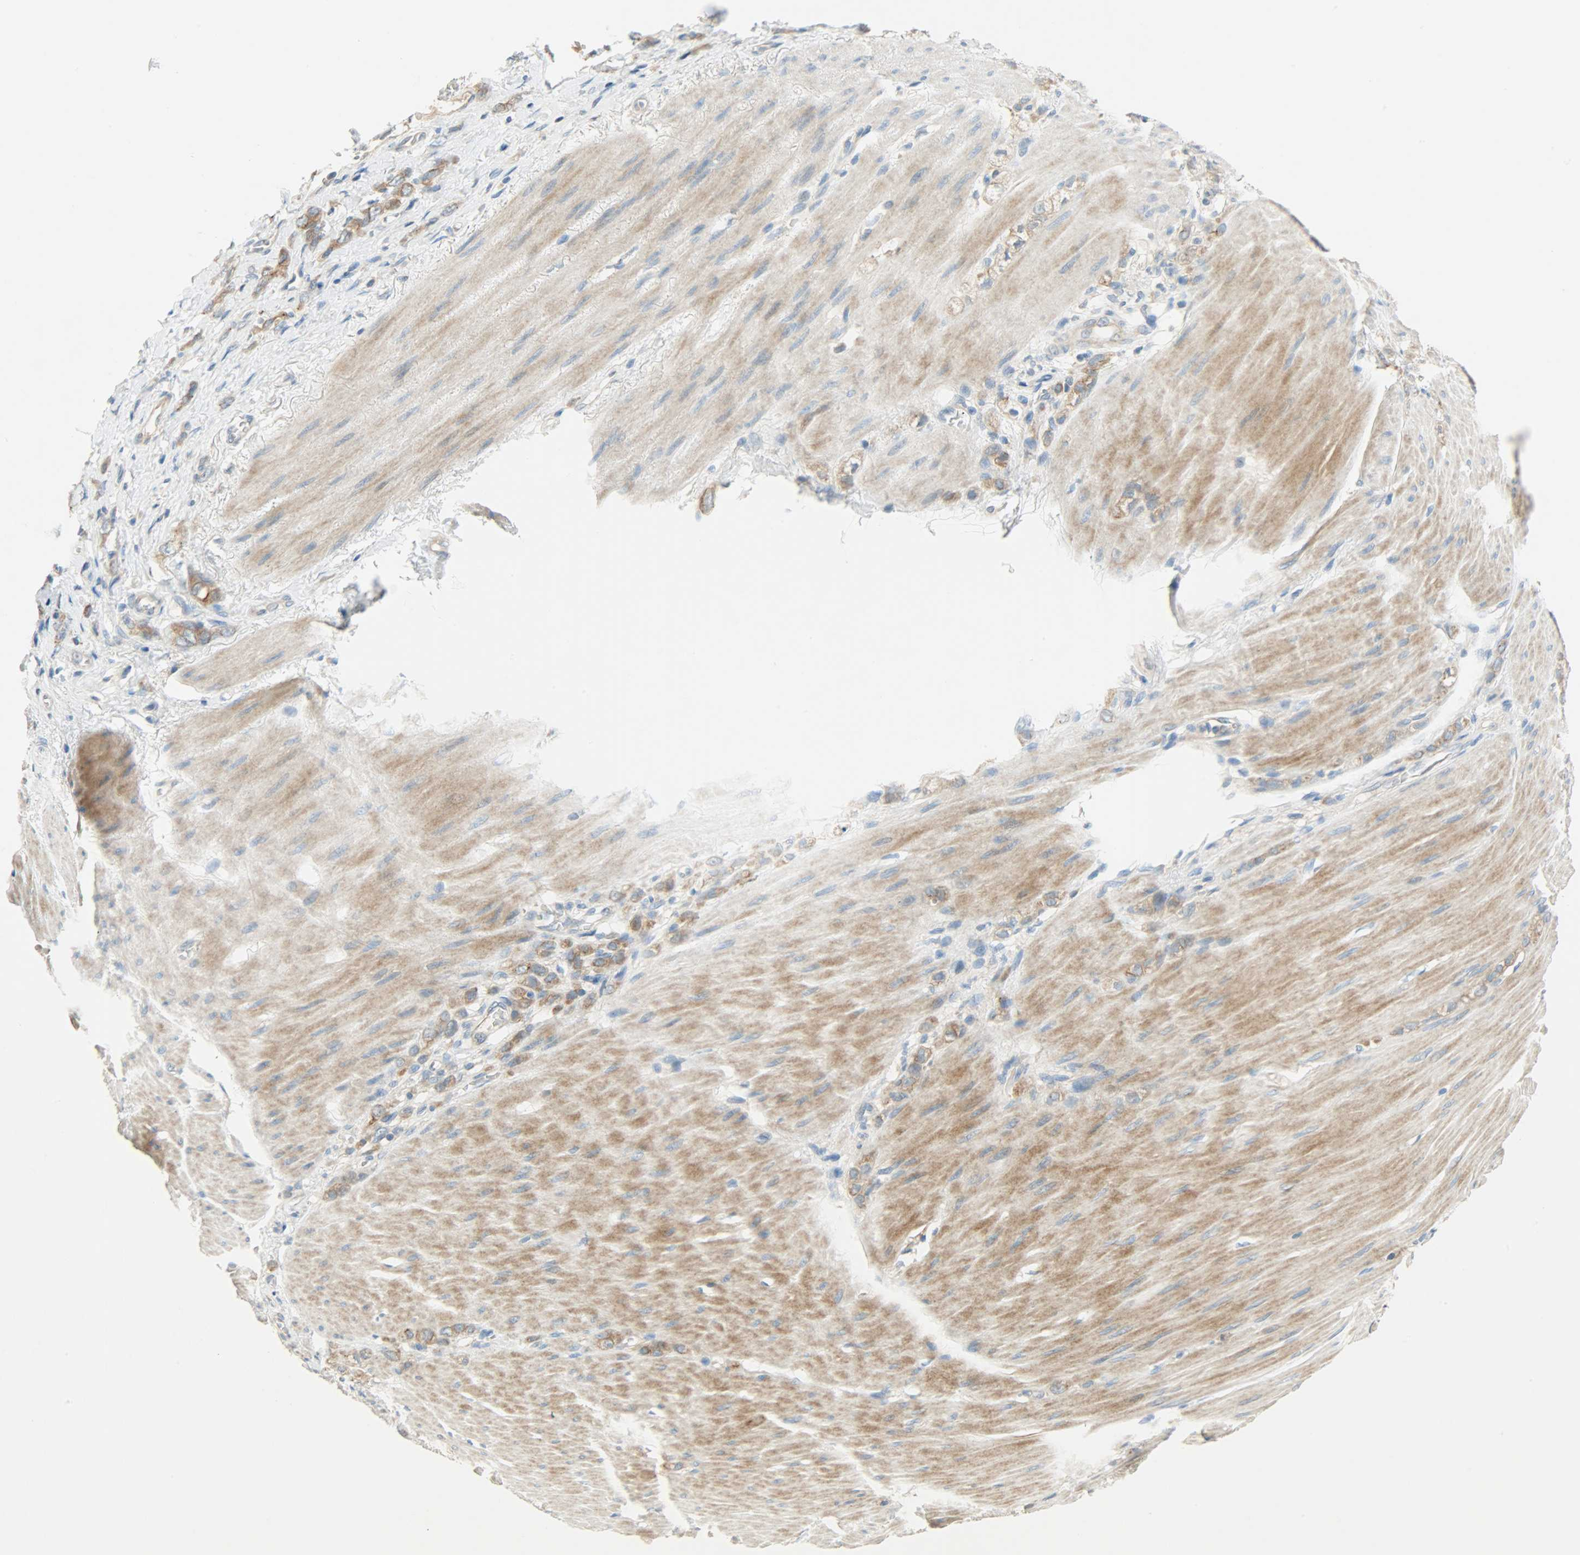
{"staining": {"intensity": "strong", "quantity": ">75%", "location": "cytoplasmic/membranous"}, "tissue": "stomach cancer", "cell_type": "Tumor cells", "image_type": "cancer", "snomed": [{"axis": "morphology", "description": "Adenocarcinoma, NOS"}, {"axis": "topography", "description": "Stomach"}], "caption": "Immunohistochemistry (IHC) staining of adenocarcinoma (stomach), which displays high levels of strong cytoplasmic/membranous positivity in about >75% of tumor cells indicating strong cytoplasmic/membranous protein expression. The staining was performed using DAB (brown) for protein detection and nuclei were counterstained in hematoxylin (blue).", "gene": "DSG2", "patient": {"sex": "male", "age": 82}}